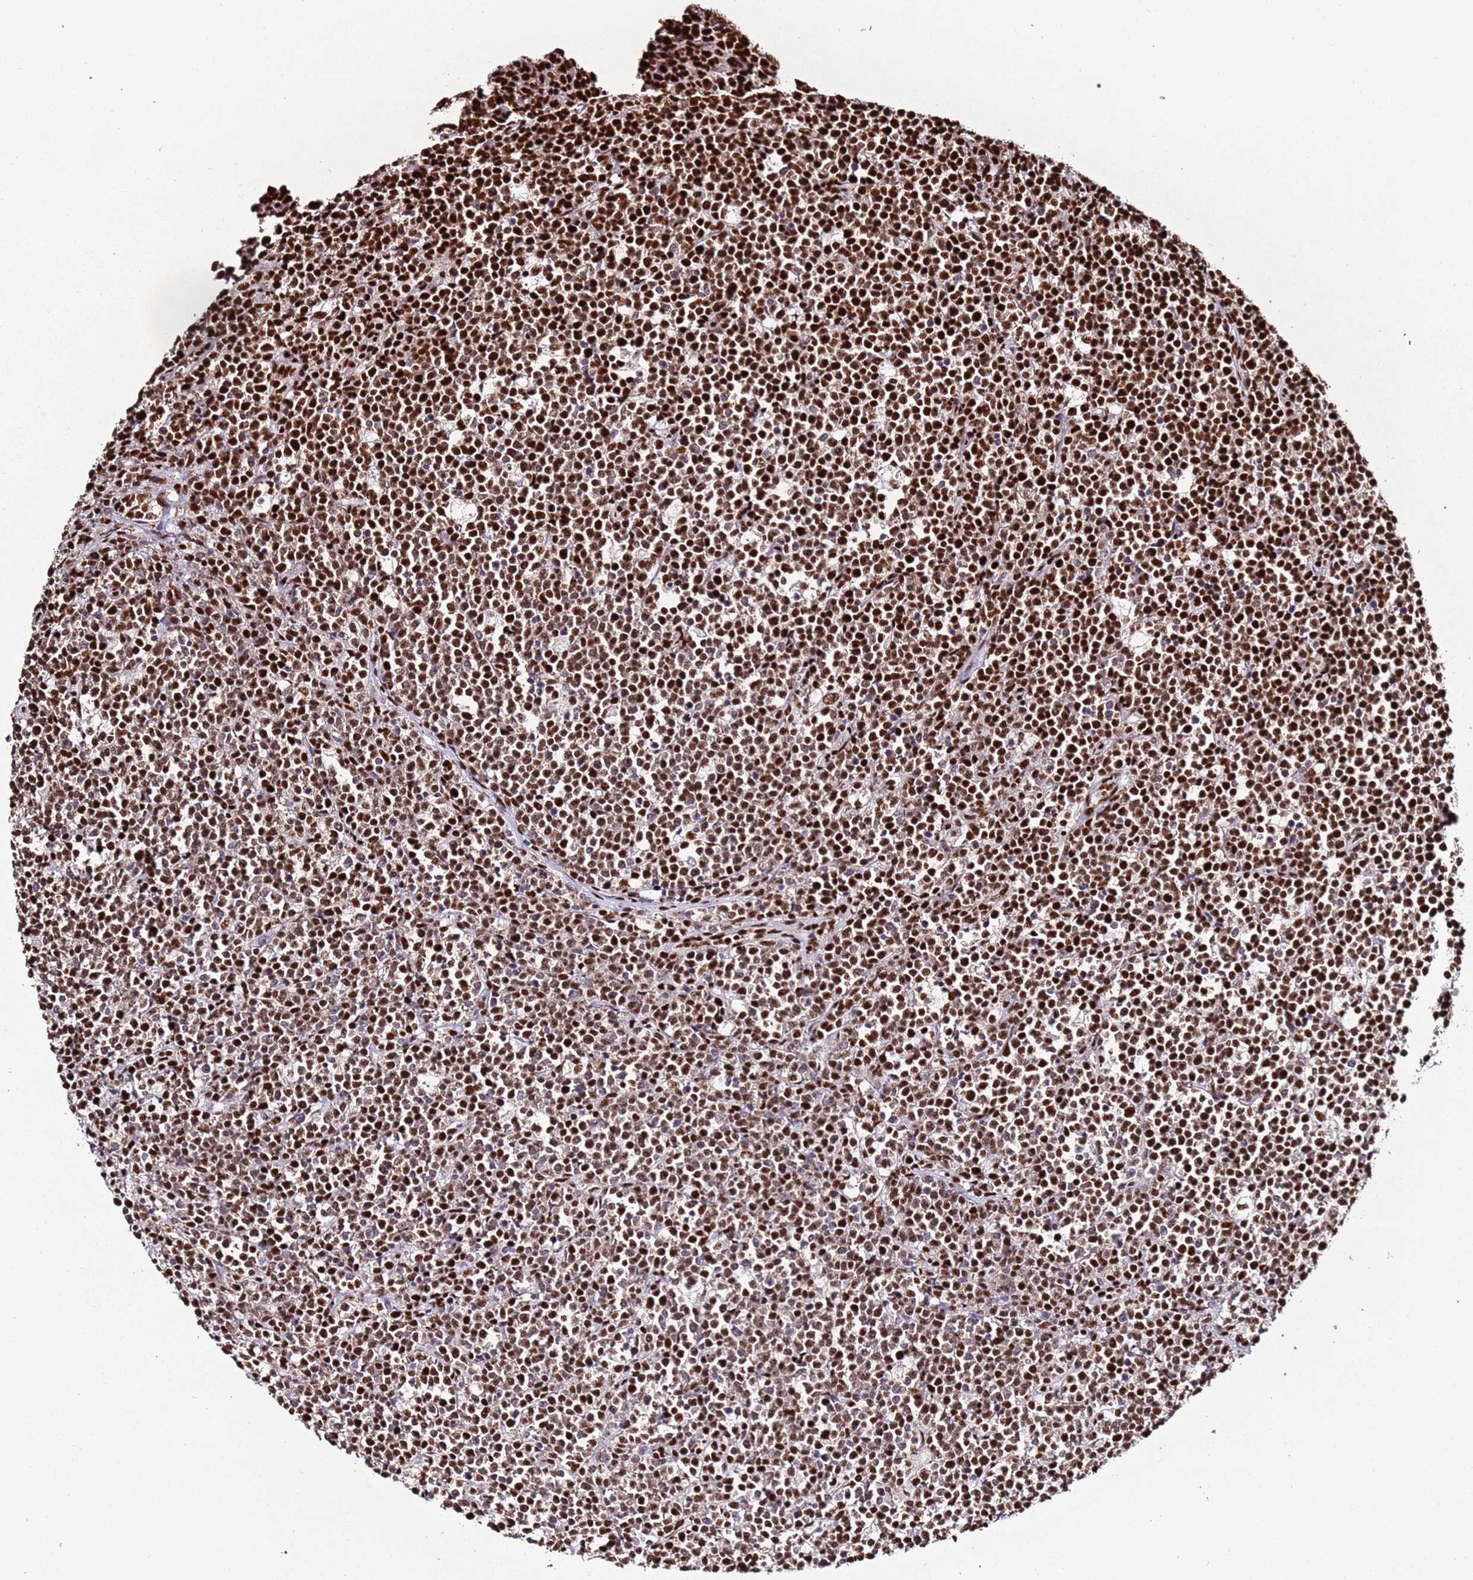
{"staining": {"intensity": "strong", "quantity": ">75%", "location": "nuclear"}, "tissue": "lymphoma", "cell_type": "Tumor cells", "image_type": "cancer", "snomed": [{"axis": "morphology", "description": "Malignant lymphoma, non-Hodgkin's type, High grade"}, {"axis": "topography", "description": "Small intestine"}], "caption": "Tumor cells display high levels of strong nuclear positivity in about >75% of cells in malignant lymphoma, non-Hodgkin's type (high-grade). (brown staining indicates protein expression, while blue staining denotes nuclei).", "gene": "C6orf226", "patient": {"sex": "male", "age": 8}}